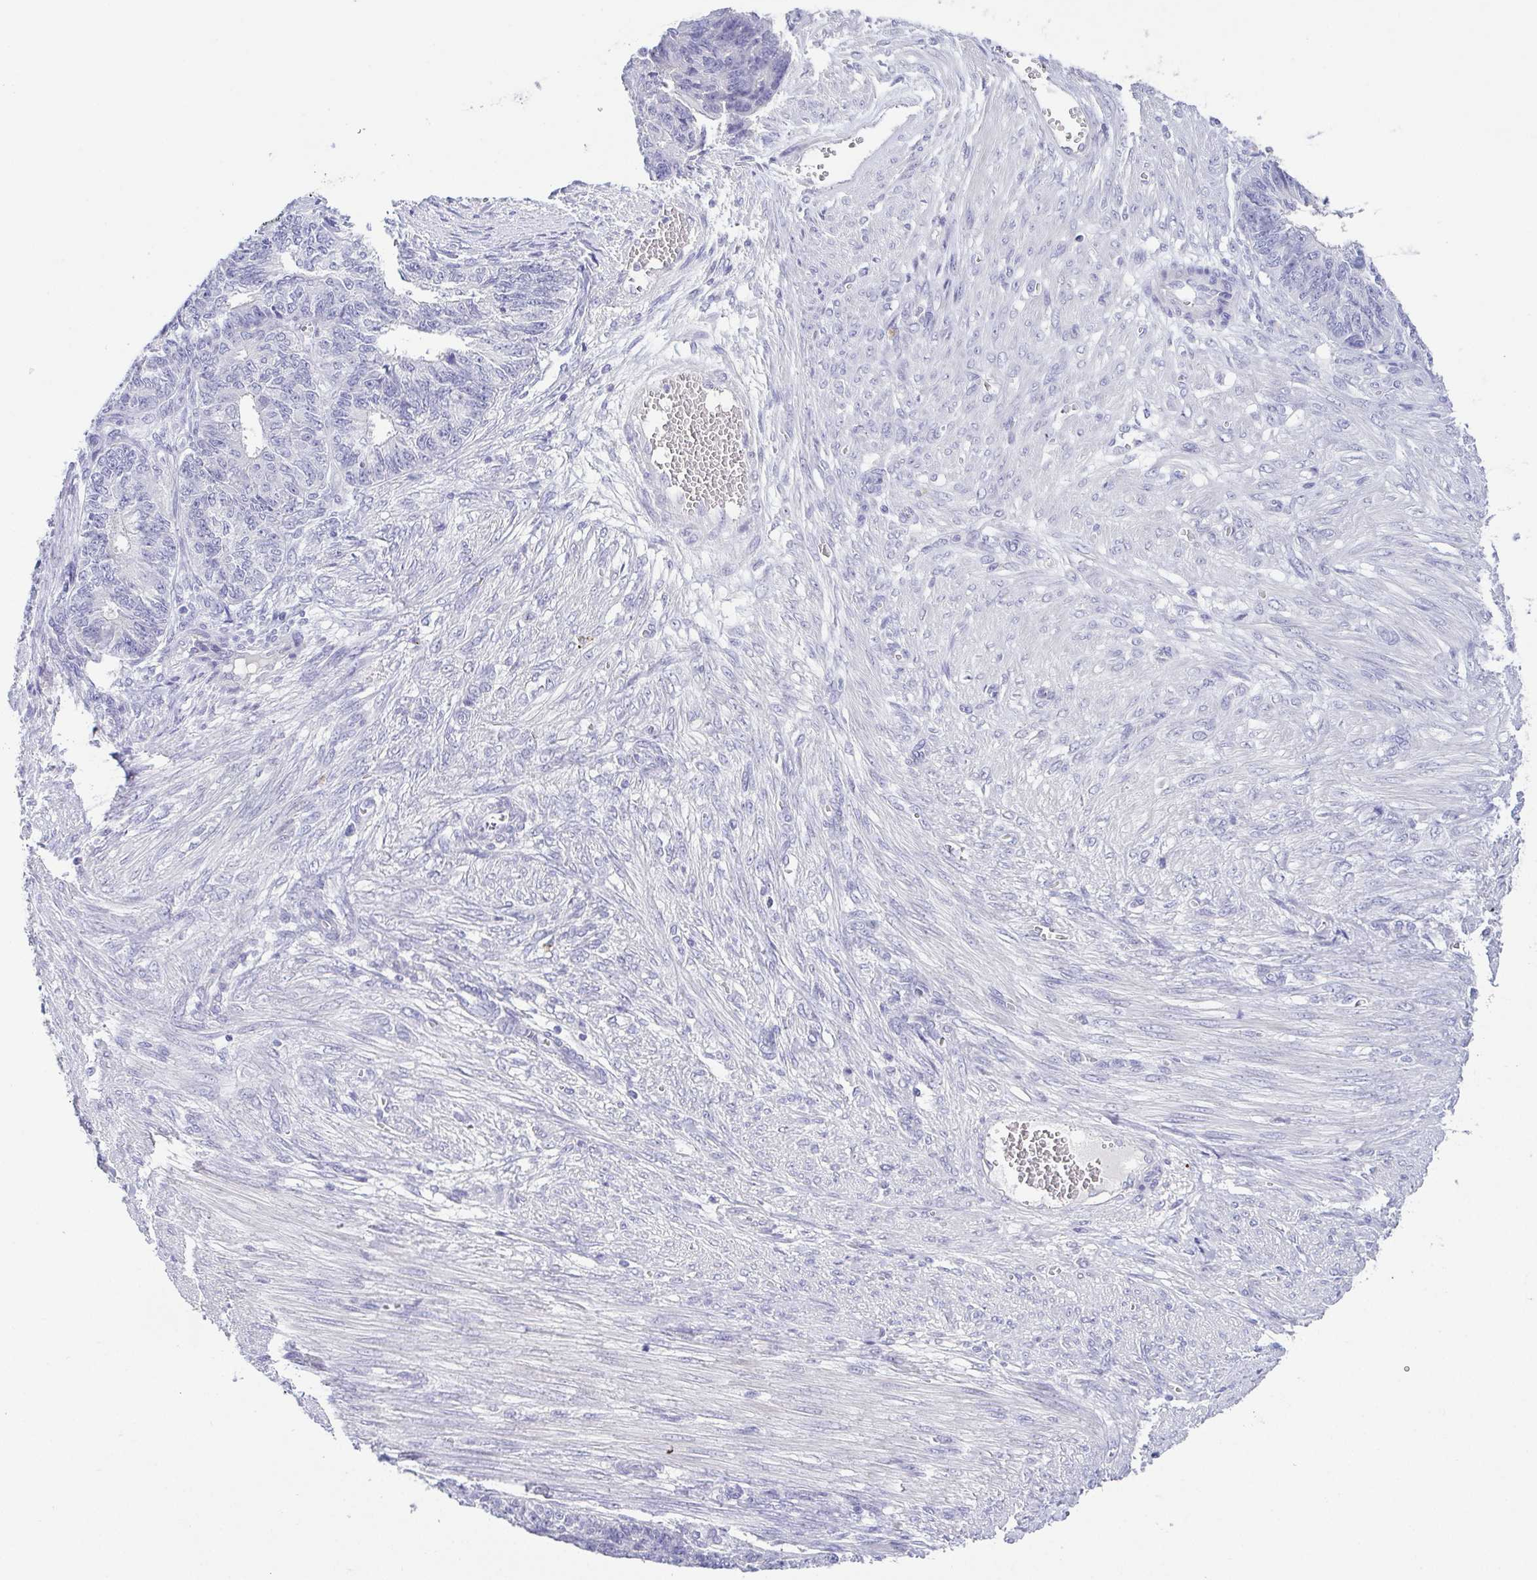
{"staining": {"intensity": "negative", "quantity": "none", "location": "none"}, "tissue": "endometrial cancer", "cell_type": "Tumor cells", "image_type": "cancer", "snomed": [{"axis": "morphology", "description": "Adenocarcinoma, NOS"}, {"axis": "topography", "description": "Endometrium"}], "caption": "There is no significant staining in tumor cells of endometrial adenocarcinoma.", "gene": "HAPLN2", "patient": {"sex": "female", "age": 32}}